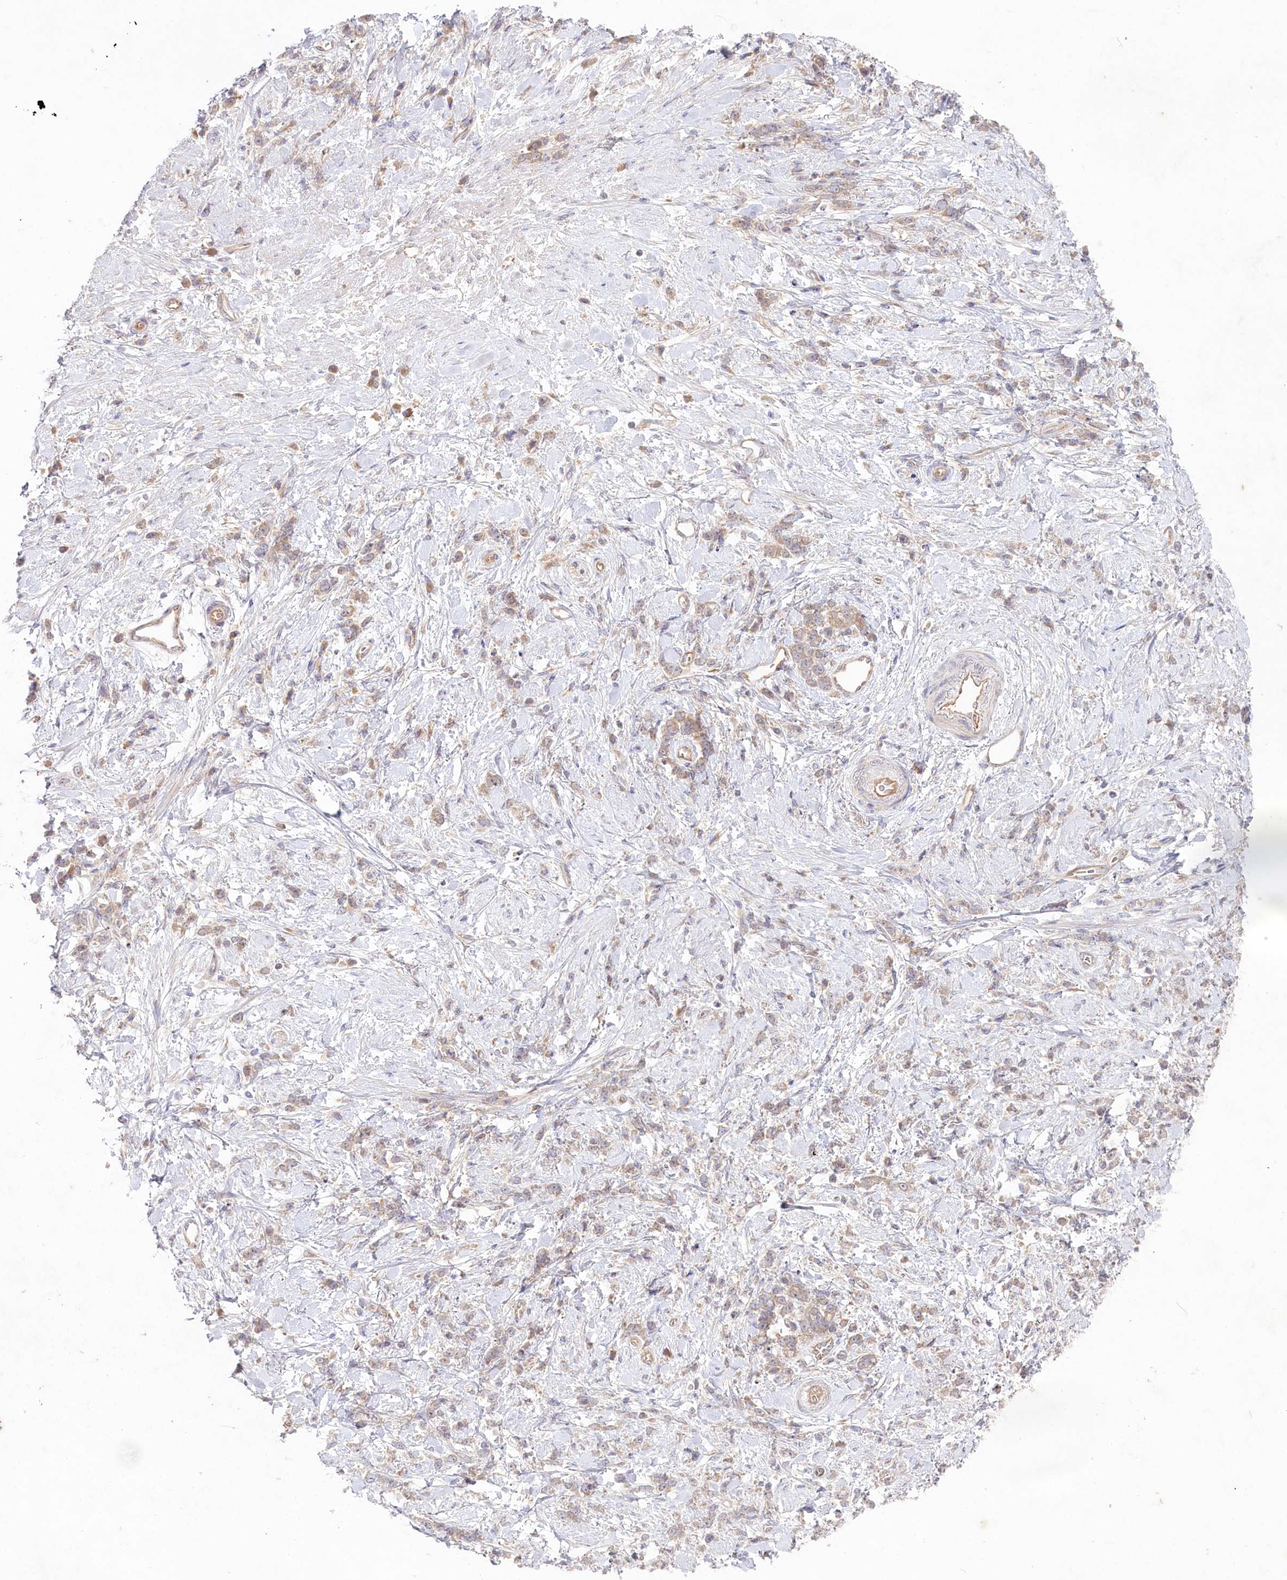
{"staining": {"intensity": "weak", "quantity": ">75%", "location": "cytoplasmic/membranous"}, "tissue": "stomach cancer", "cell_type": "Tumor cells", "image_type": "cancer", "snomed": [{"axis": "morphology", "description": "Adenocarcinoma, NOS"}, {"axis": "topography", "description": "Stomach"}], "caption": "This is a micrograph of immunohistochemistry (IHC) staining of adenocarcinoma (stomach), which shows weak staining in the cytoplasmic/membranous of tumor cells.", "gene": "TNIP1", "patient": {"sex": "female", "age": 60}}